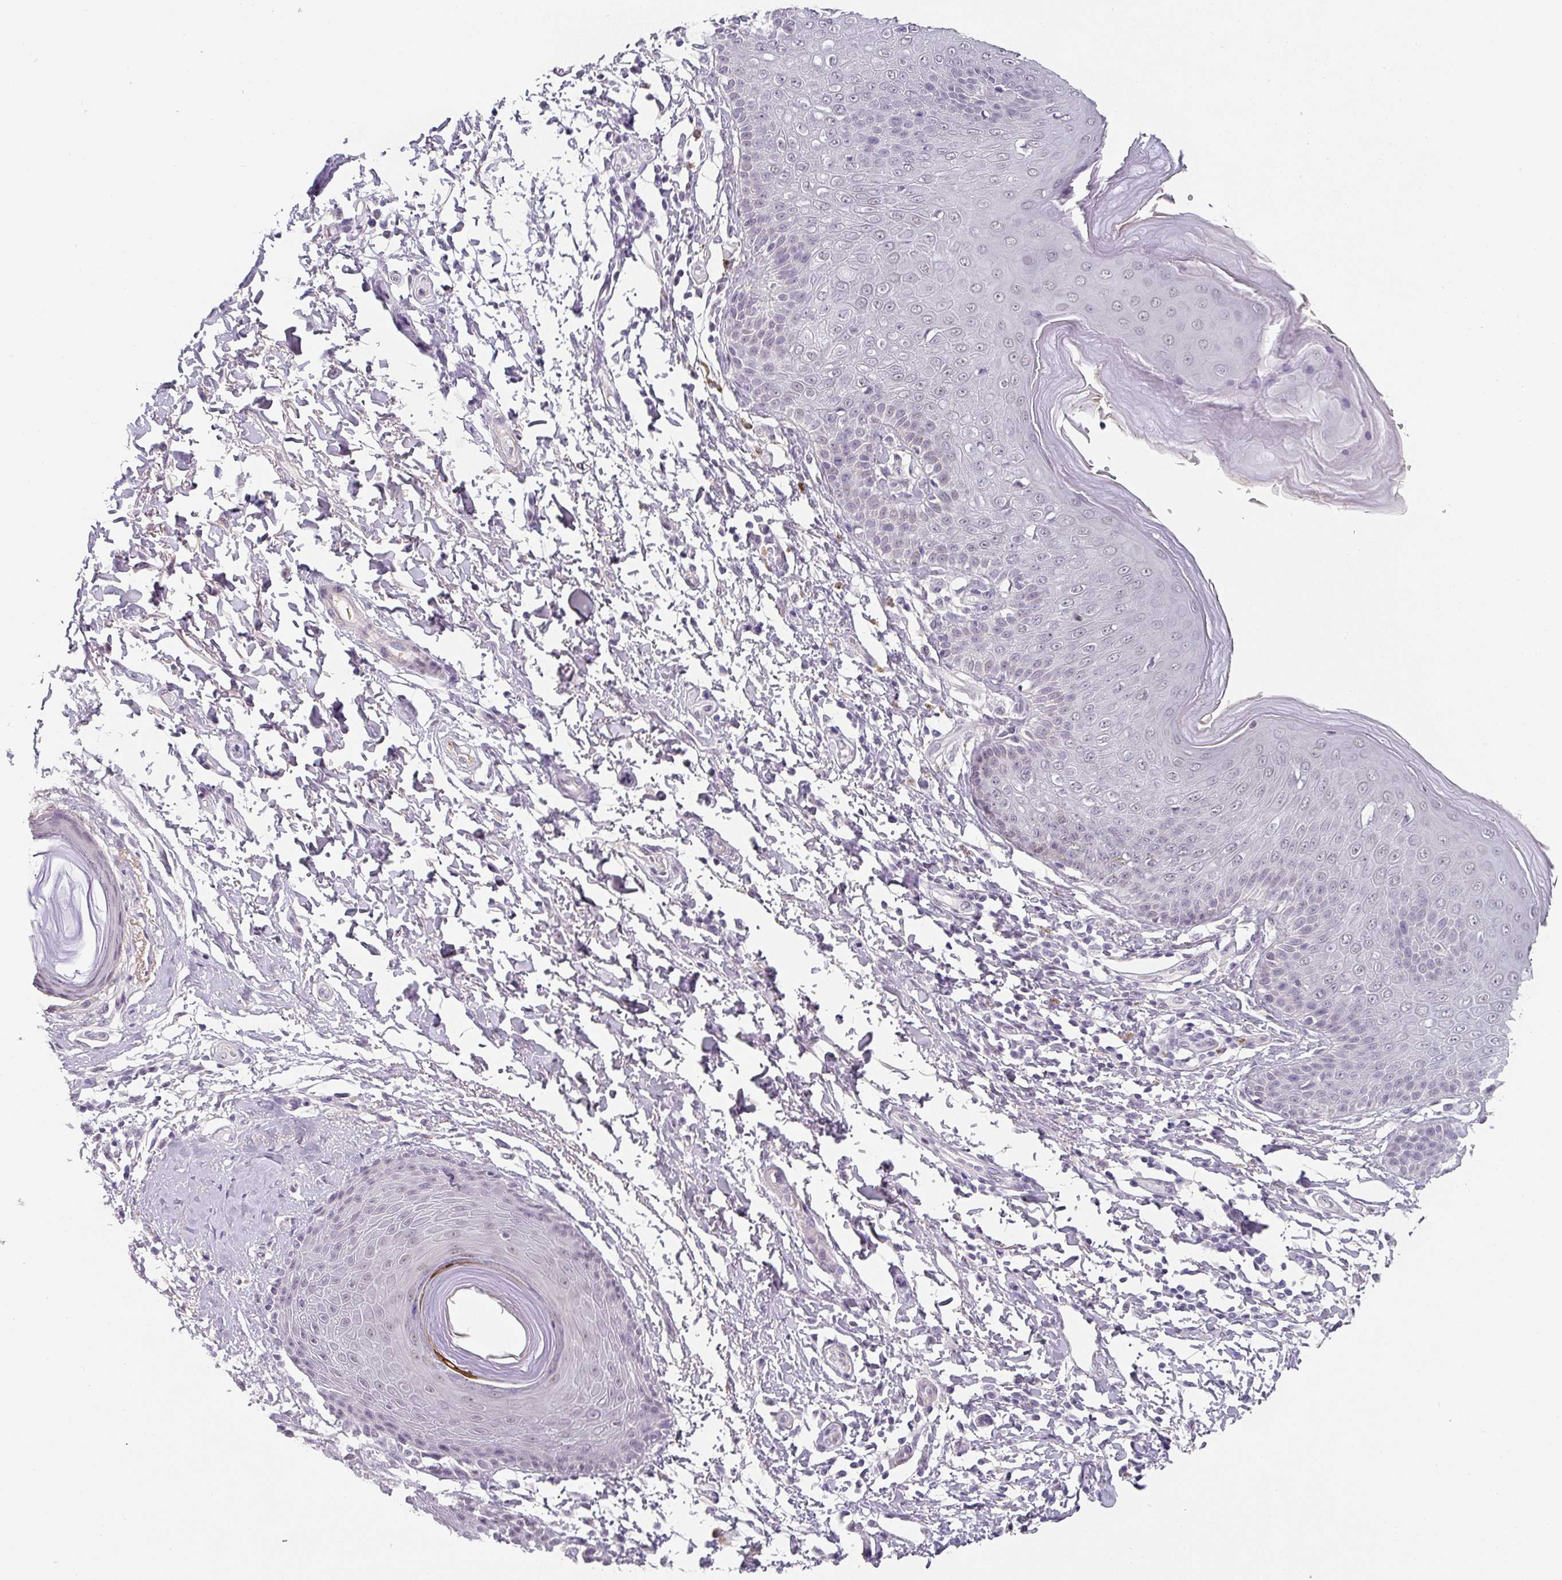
{"staining": {"intensity": "moderate", "quantity": "<25%", "location": "cytoplasmic/membranous"}, "tissue": "skin", "cell_type": "Epidermal cells", "image_type": "normal", "snomed": [{"axis": "morphology", "description": "Normal tissue, NOS"}, {"axis": "topography", "description": "Peripheral nerve tissue"}], "caption": "Epidermal cells display moderate cytoplasmic/membranous positivity in approximately <25% of cells in unremarkable skin. Nuclei are stained in blue.", "gene": "C1QB", "patient": {"sex": "male", "age": 51}}